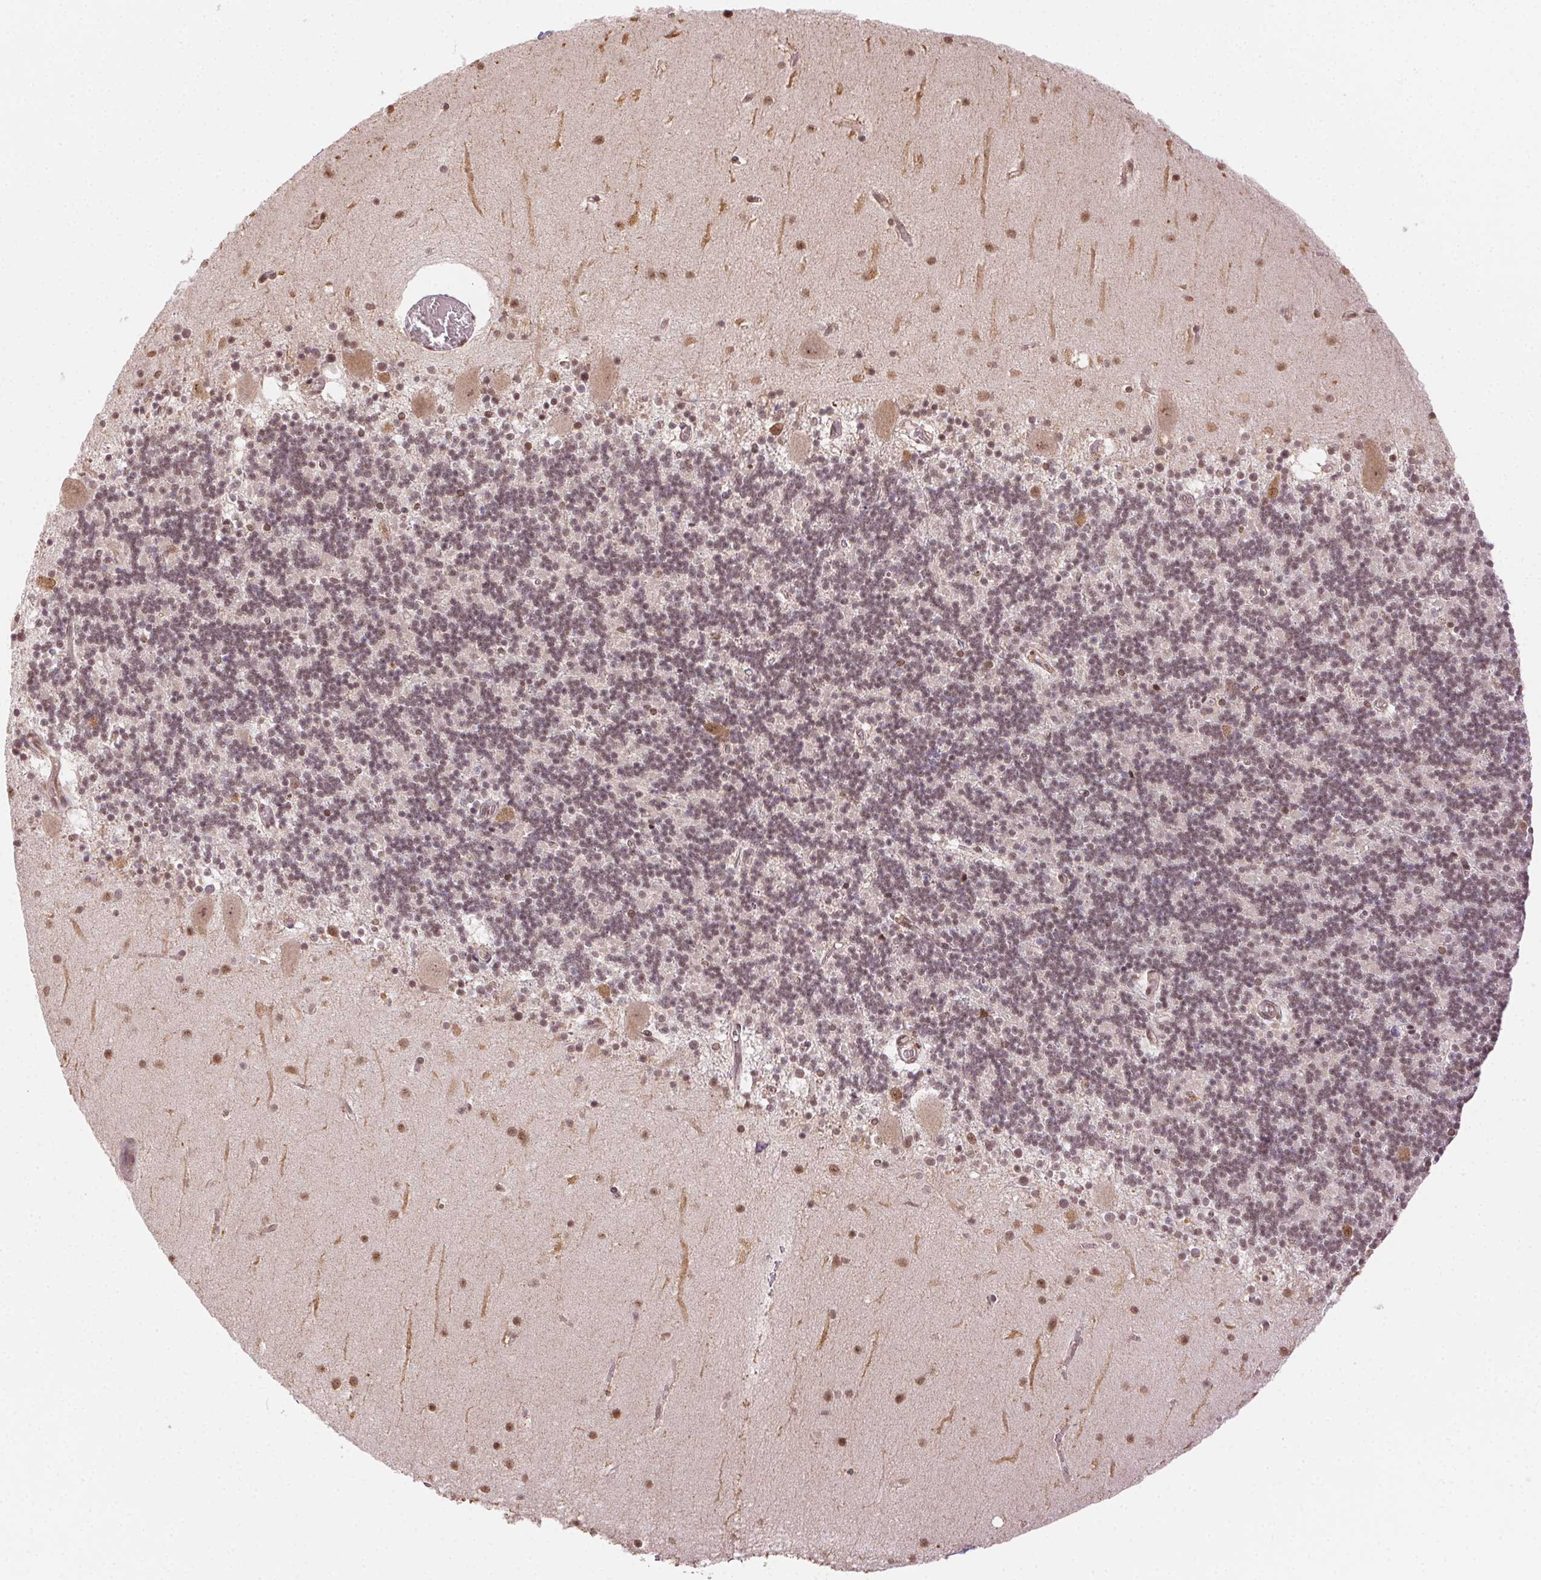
{"staining": {"intensity": "moderate", "quantity": "25%-75%", "location": "nuclear"}, "tissue": "cerebellum", "cell_type": "Cells in granular layer", "image_type": "normal", "snomed": [{"axis": "morphology", "description": "Normal tissue, NOS"}, {"axis": "topography", "description": "Cerebellum"}], "caption": "Protein analysis of benign cerebellum exhibits moderate nuclear positivity in about 25%-75% of cells in granular layer.", "gene": "TREML4", "patient": {"sex": "male", "age": 70}}